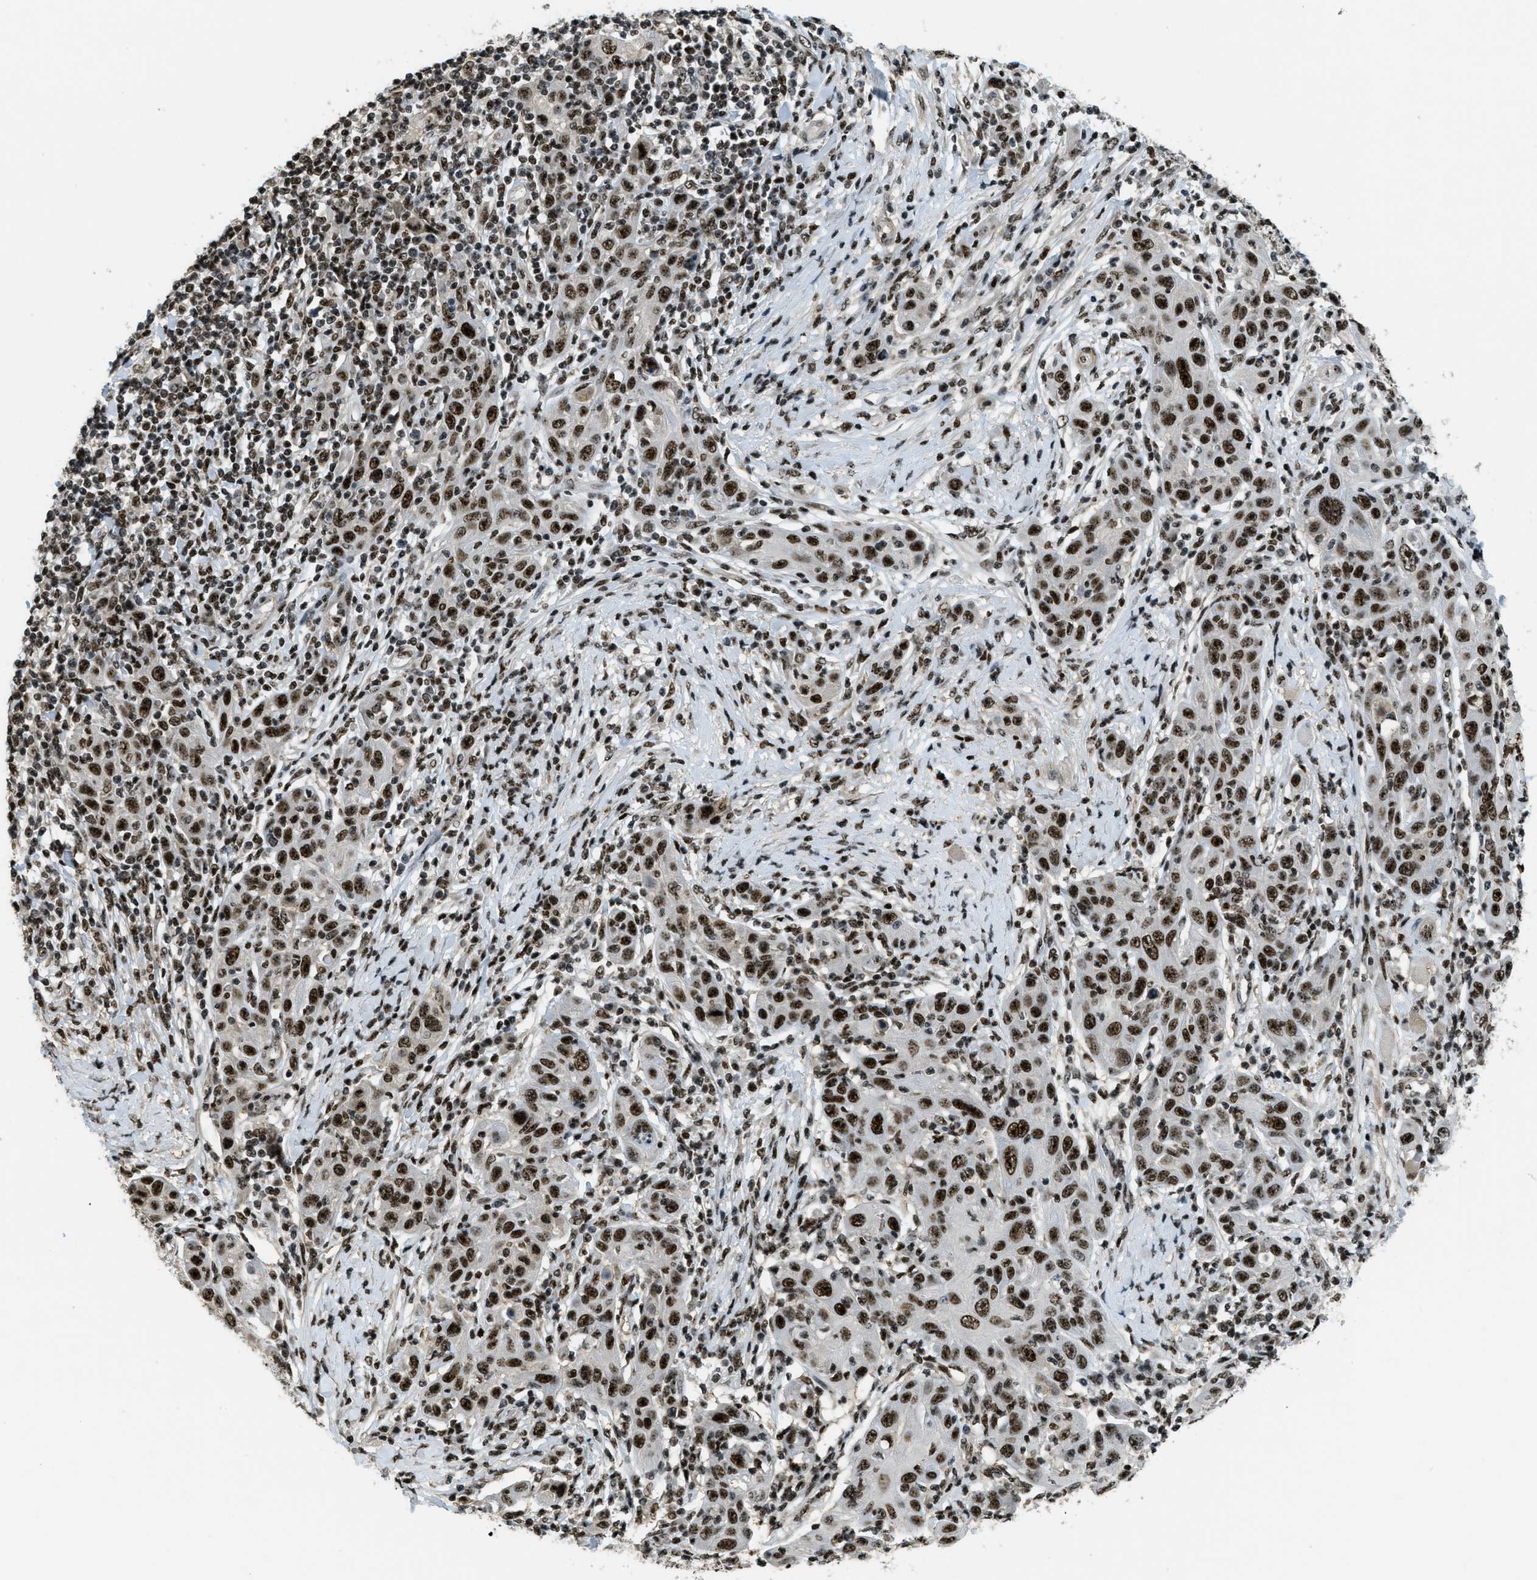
{"staining": {"intensity": "strong", "quantity": ">75%", "location": "nuclear"}, "tissue": "skin cancer", "cell_type": "Tumor cells", "image_type": "cancer", "snomed": [{"axis": "morphology", "description": "Squamous cell carcinoma, NOS"}, {"axis": "topography", "description": "Skin"}], "caption": "Immunohistochemical staining of human skin squamous cell carcinoma demonstrates high levels of strong nuclear protein expression in approximately >75% of tumor cells.", "gene": "SP100", "patient": {"sex": "female", "age": 88}}